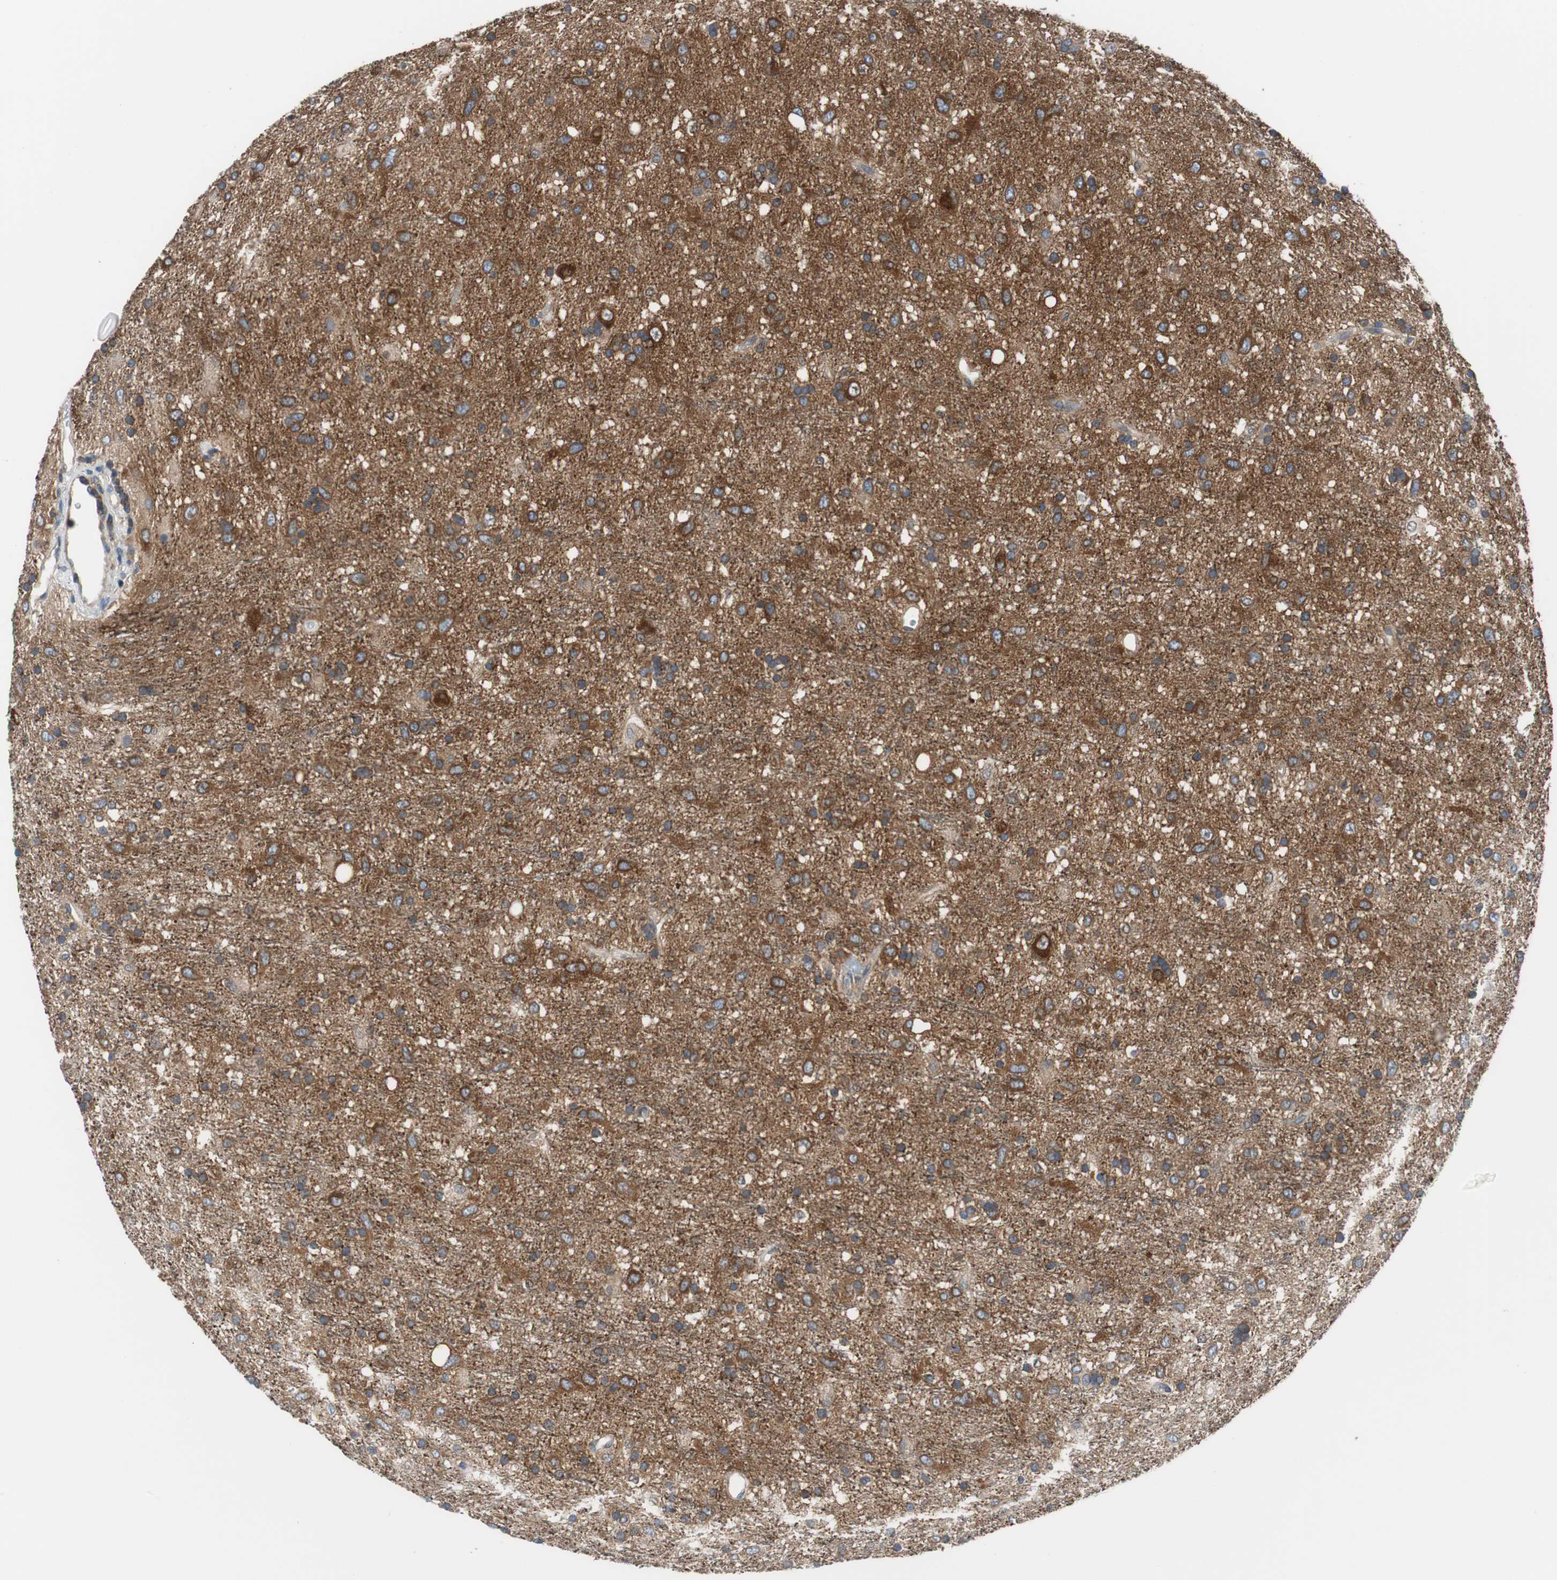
{"staining": {"intensity": "strong", "quantity": ">75%", "location": "cytoplasmic/membranous"}, "tissue": "glioma", "cell_type": "Tumor cells", "image_type": "cancer", "snomed": [{"axis": "morphology", "description": "Glioma, malignant, Low grade"}, {"axis": "topography", "description": "Brain"}], "caption": "Low-grade glioma (malignant) stained for a protein reveals strong cytoplasmic/membranous positivity in tumor cells.", "gene": "BRAF", "patient": {"sex": "male", "age": 77}}